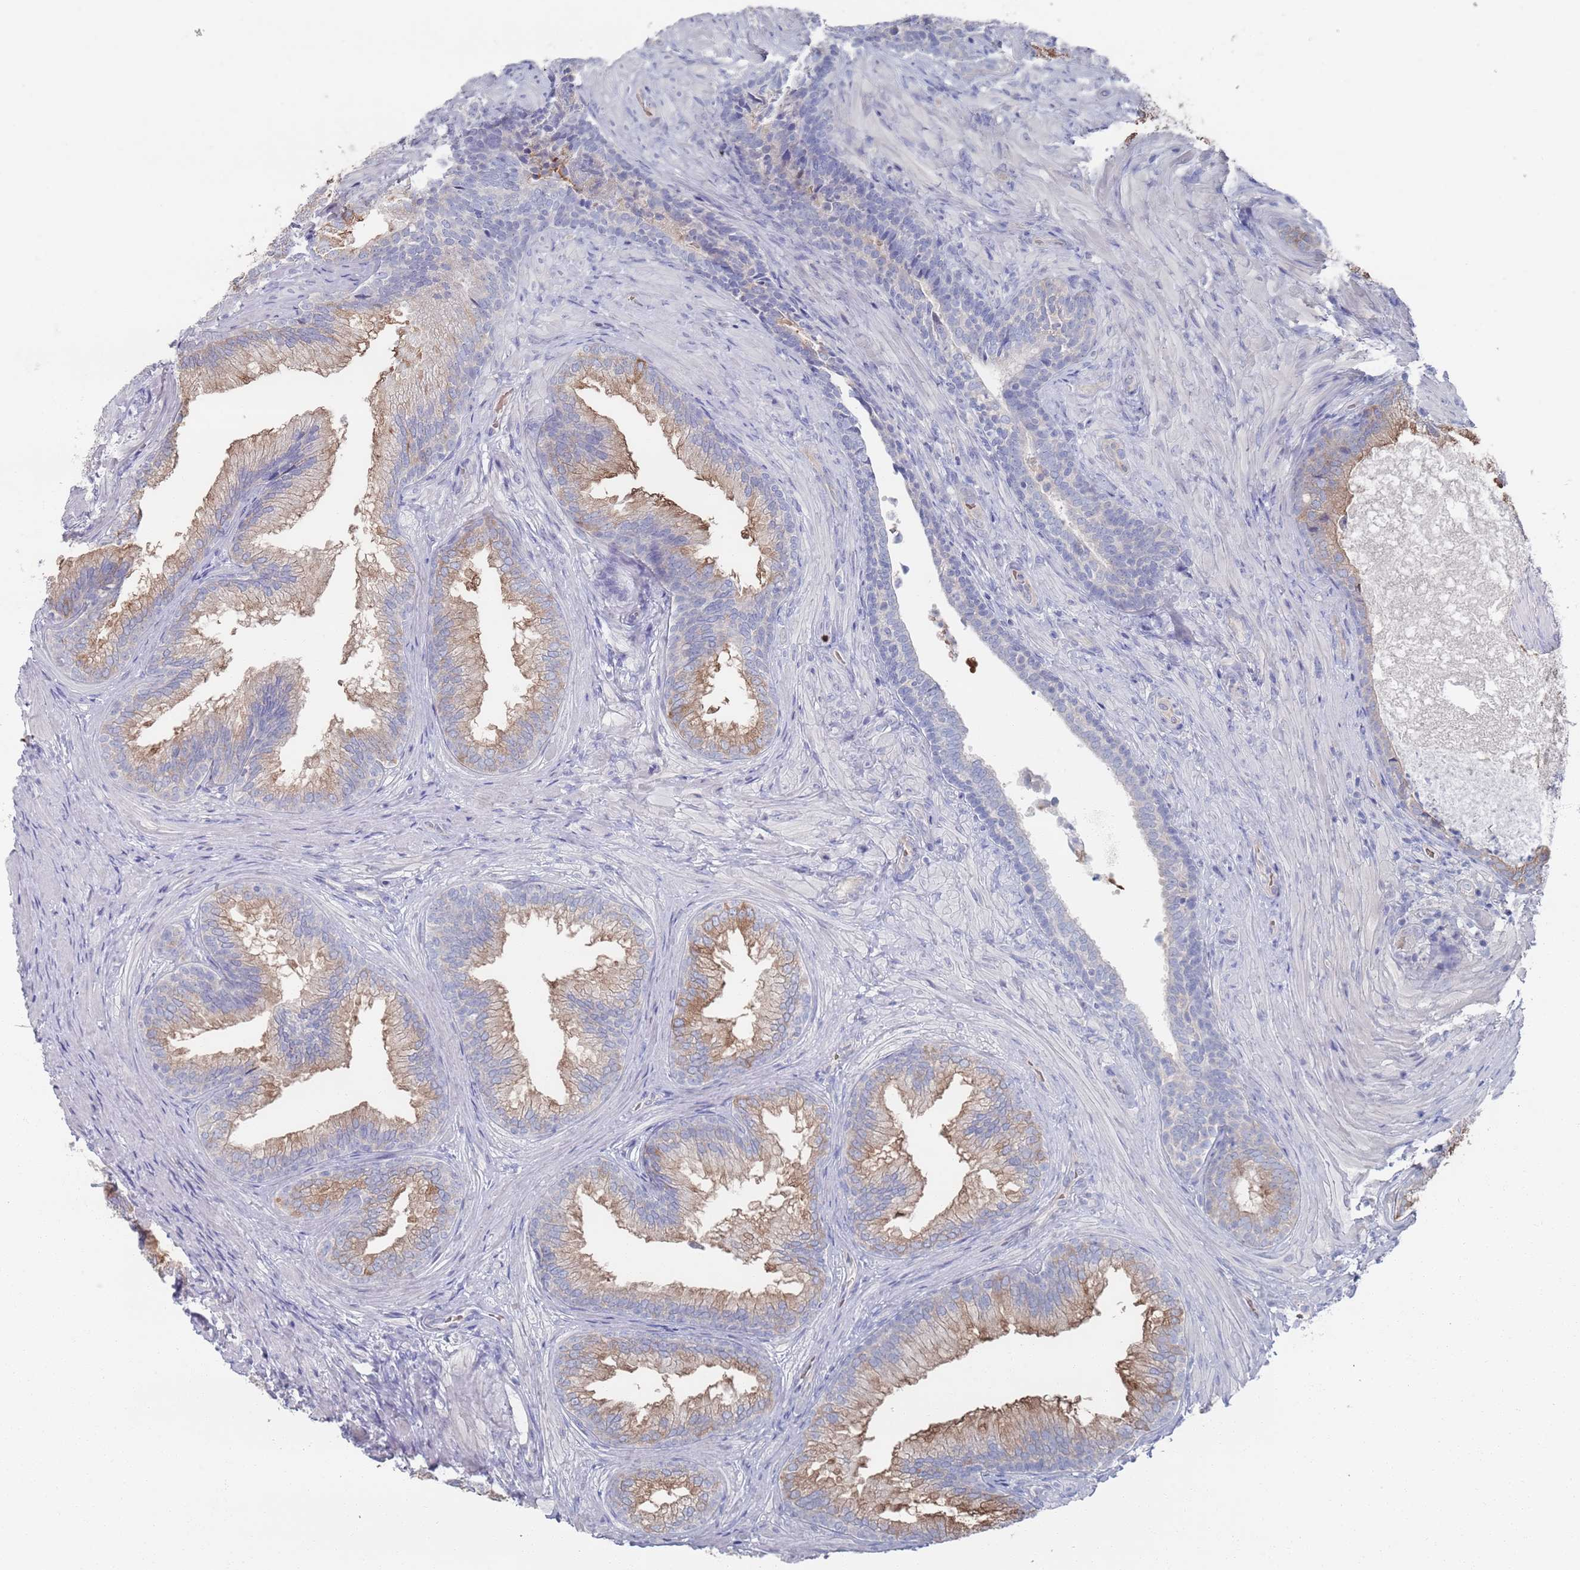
{"staining": {"intensity": "moderate", "quantity": ">75%", "location": "cytoplasmic/membranous"}, "tissue": "prostate", "cell_type": "Glandular cells", "image_type": "normal", "snomed": [{"axis": "morphology", "description": "Normal tissue, NOS"}, {"axis": "topography", "description": "Prostate"}], "caption": "Prostate stained with DAB IHC displays medium levels of moderate cytoplasmic/membranous positivity in approximately >75% of glandular cells. (DAB (3,3'-diaminobenzidine) = brown stain, brightfield microscopy at high magnification).", "gene": "TMCO3", "patient": {"sex": "male", "age": 76}}